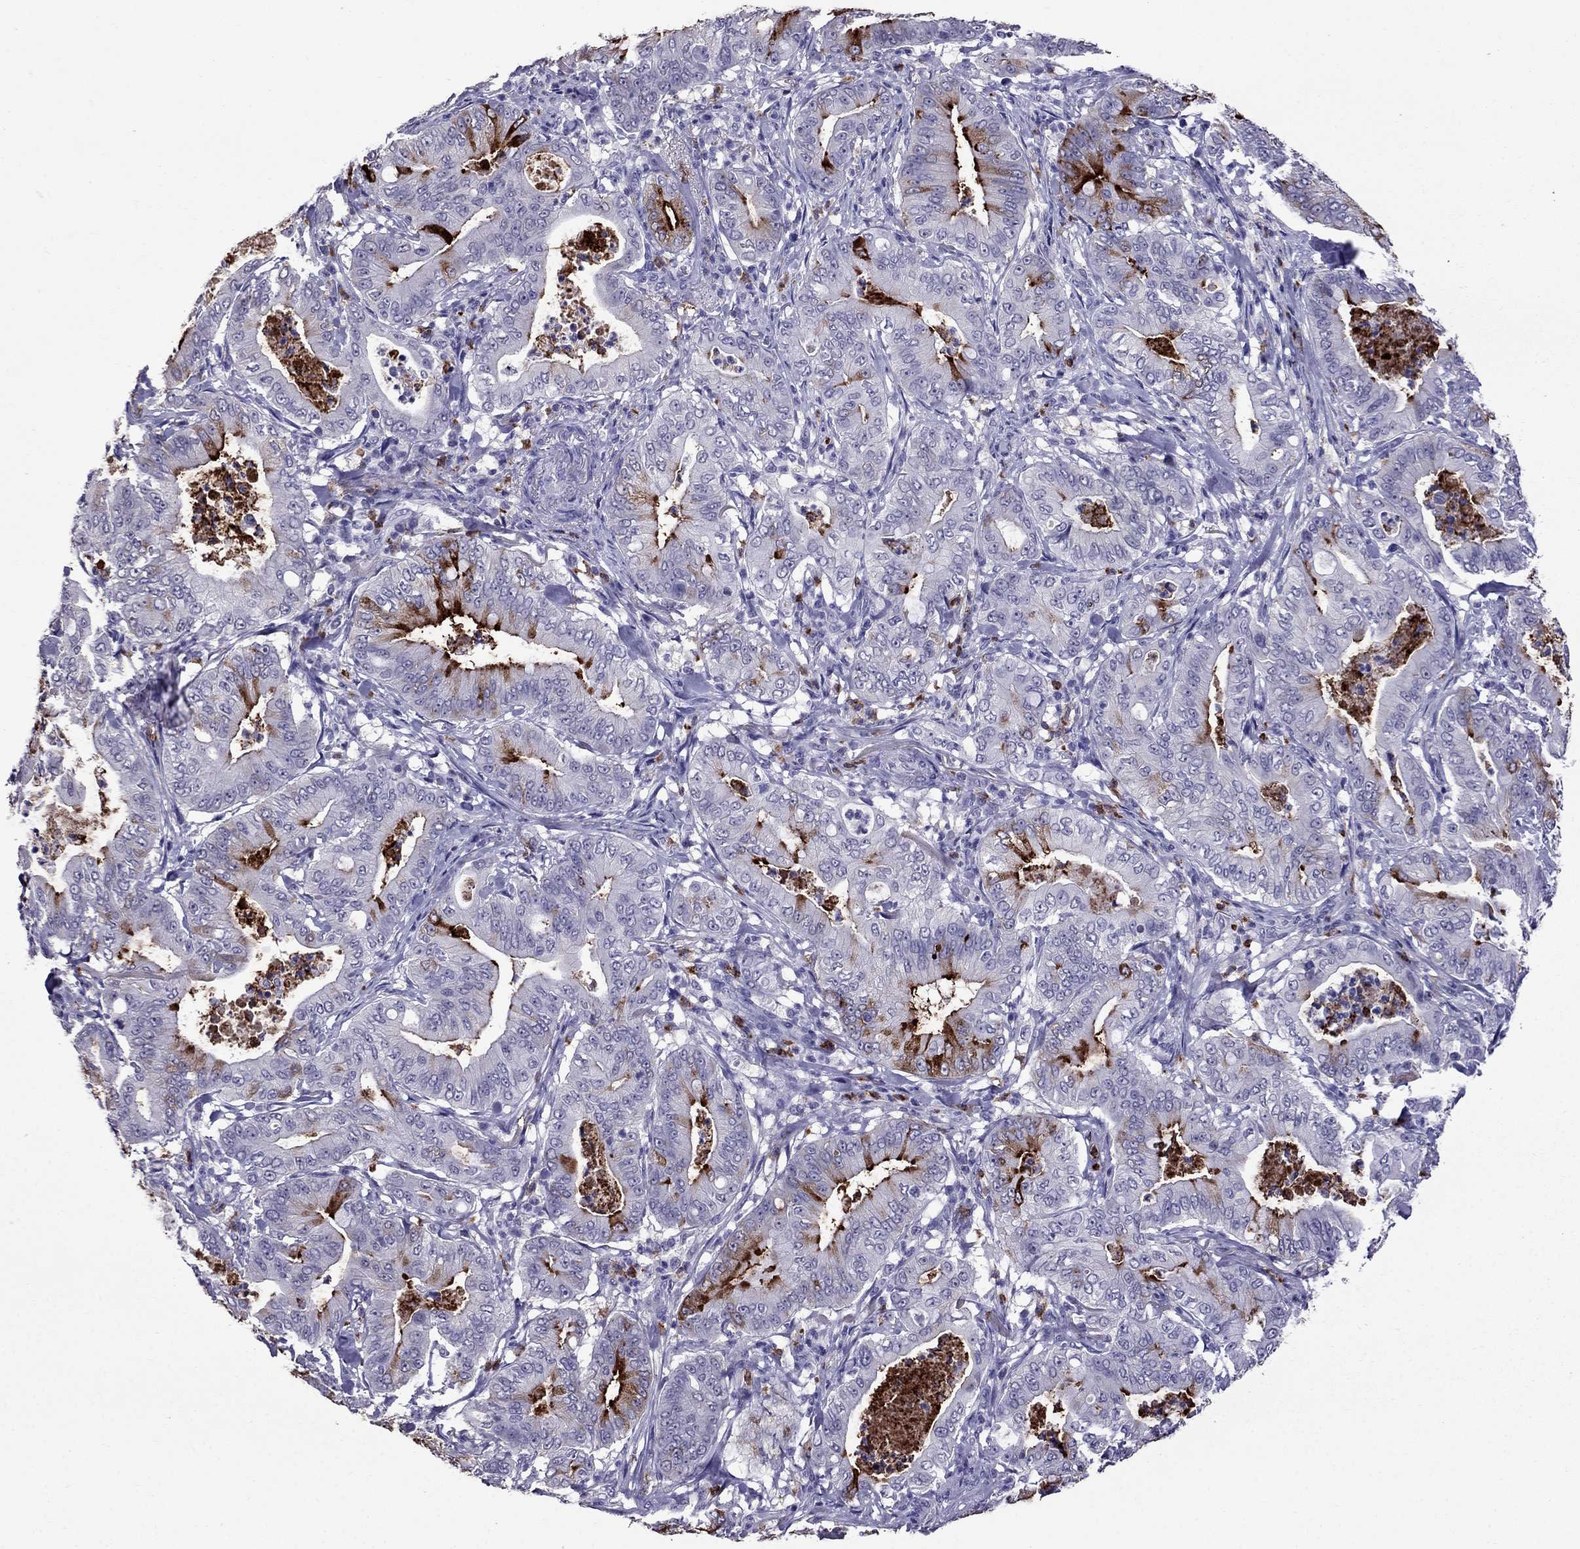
{"staining": {"intensity": "strong", "quantity": "<25%", "location": "cytoplasmic/membranous"}, "tissue": "pancreatic cancer", "cell_type": "Tumor cells", "image_type": "cancer", "snomed": [{"axis": "morphology", "description": "Adenocarcinoma, NOS"}, {"axis": "topography", "description": "Pancreas"}], "caption": "Protein expression analysis of adenocarcinoma (pancreatic) displays strong cytoplasmic/membranous expression in about <25% of tumor cells. Using DAB (brown) and hematoxylin (blue) stains, captured at high magnification using brightfield microscopy.", "gene": "OLFM4", "patient": {"sex": "male", "age": 71}}